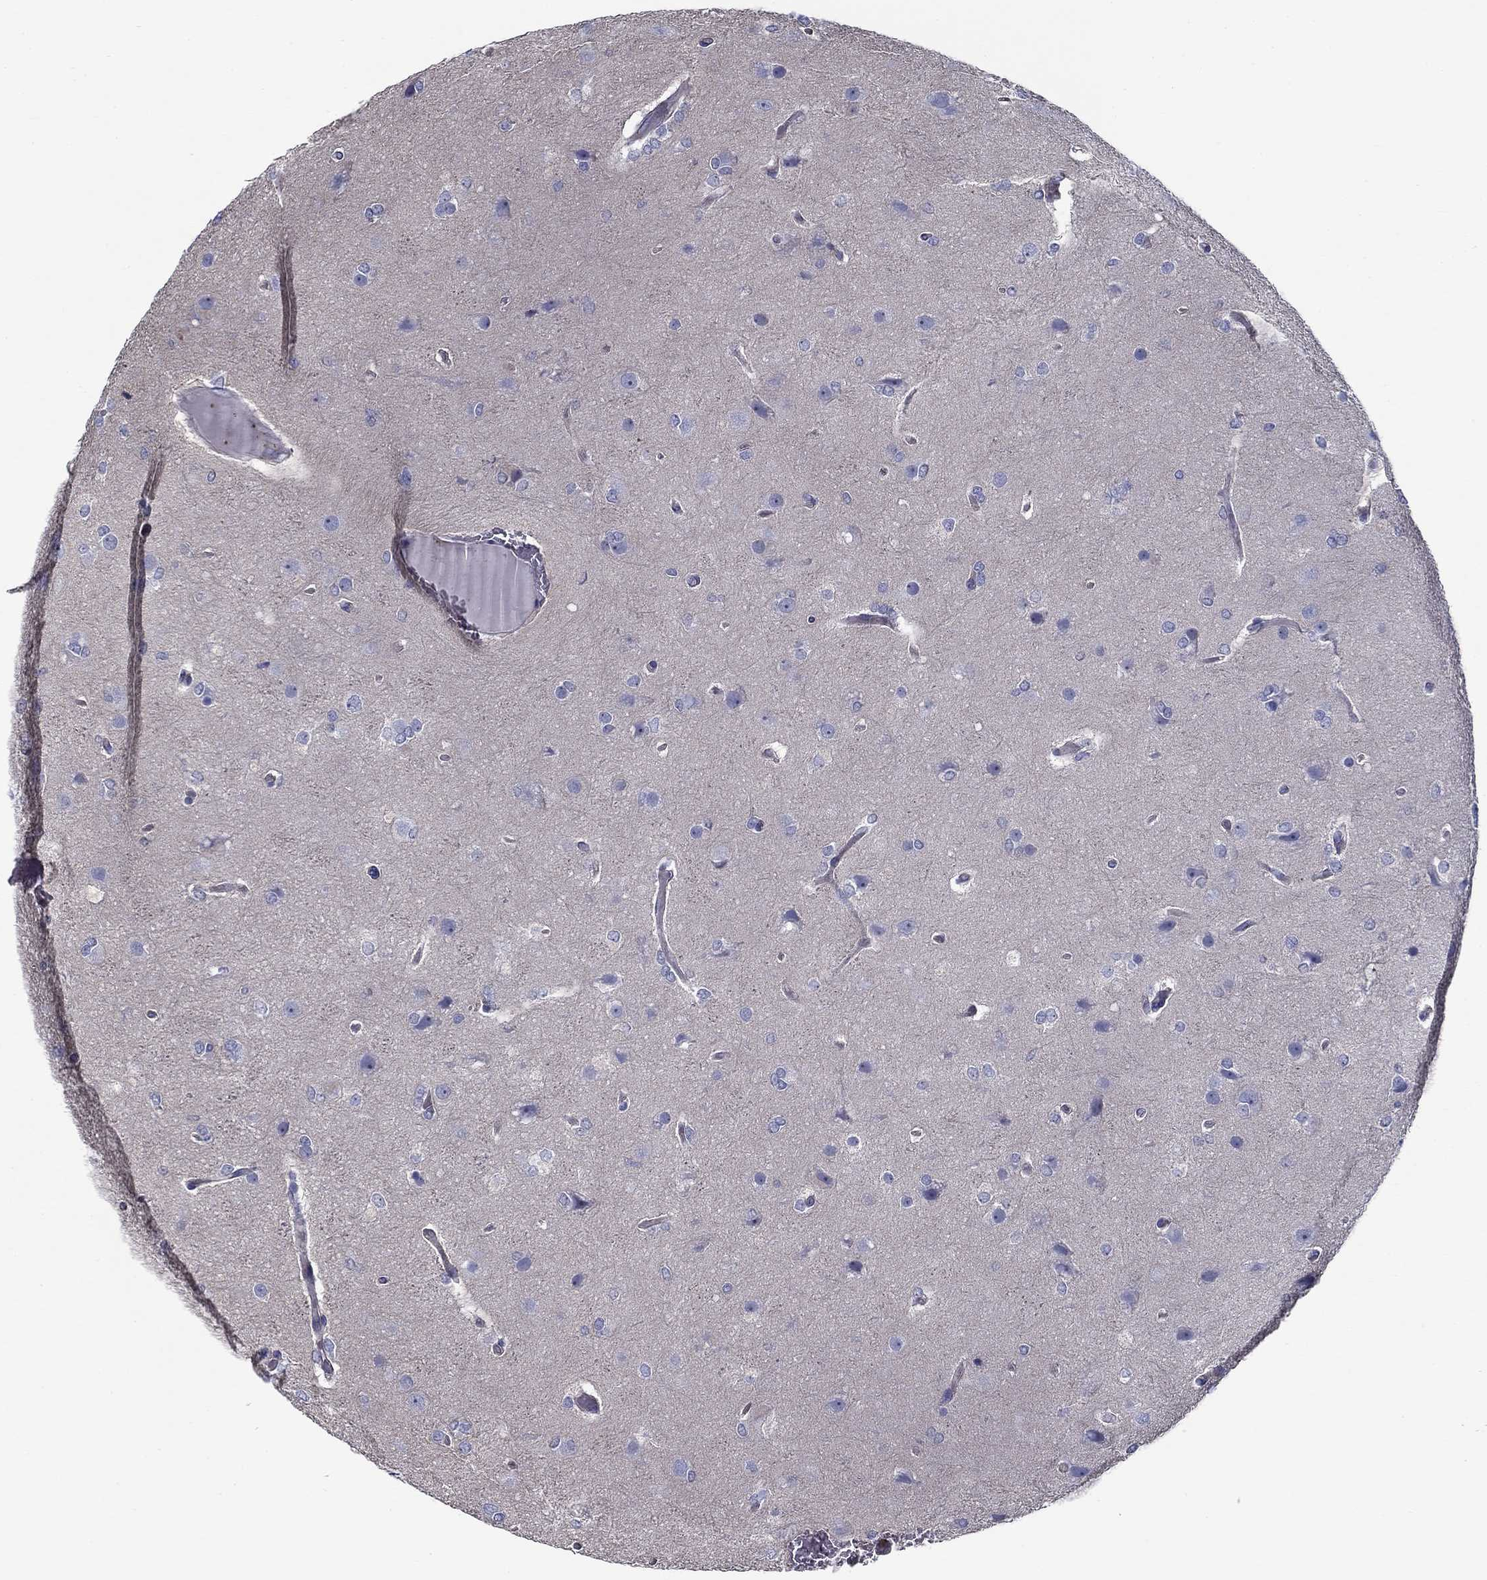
{"staining": {"intensity": "negative", "quantity": "none", "location": "none"}, "tissue": "glioma", "cell_type": "Tumor cells", "image_type": "cancer", "snomed": [{"axis": "morphology", "description": "Glioma, malignant, High grade"}, {"axis": "topography", "description": "Brain"}], "caption": "There is no significant expression in tumor cells of malignant glioma (high-grade). (Brightfield microscopy of DAB (3,3'-diaminobenzidine) immunohistochemistry at high magnification).", "gene": "SIT1", "patient": {"sex": "female", "age": 61}}